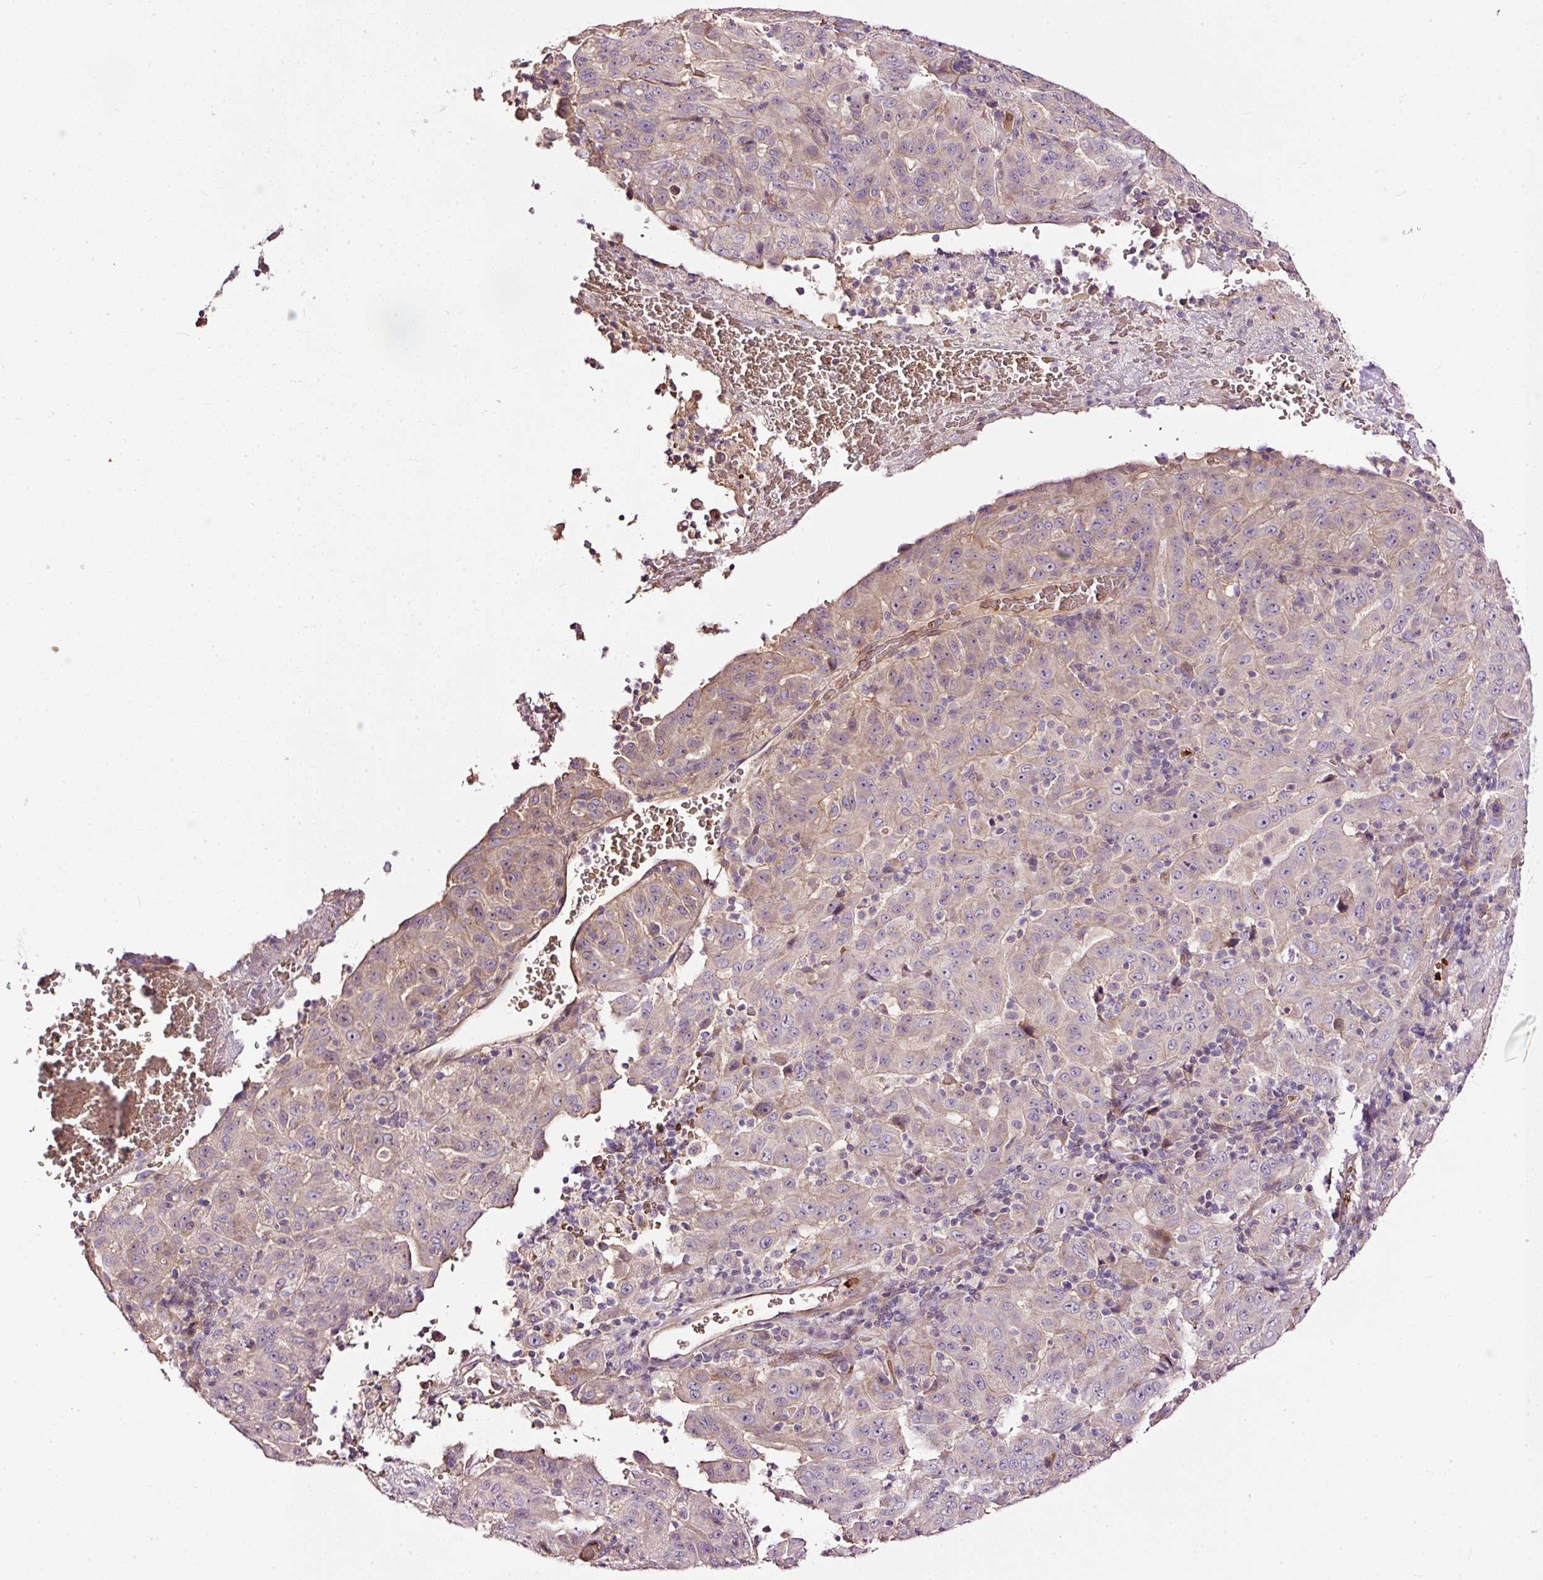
{"staining": {"intensity": "weak", "quantity": "25%-75%", "location": "cytoplasmic/membranous"}, "tissue": "pancreatic cancer", "cell_type": "Tumor cells", "image_type": "cancer", "snomed": [{"axis": "morphology", "description": "Adenocarcinoma, NOS"}, {"axis": "topography", "description": "Pancreas"}], "caption": "Immunohistochemistry (IHC) (DAB) staining of human pancreatic cancer (adenocarcinoma) demonstrates weak cytoplasmic/membranous protein staining in approximately 25%-75% of tumor cells.", "gene": "USHBP1", "patient": {"sex": "male", "age": 63}}